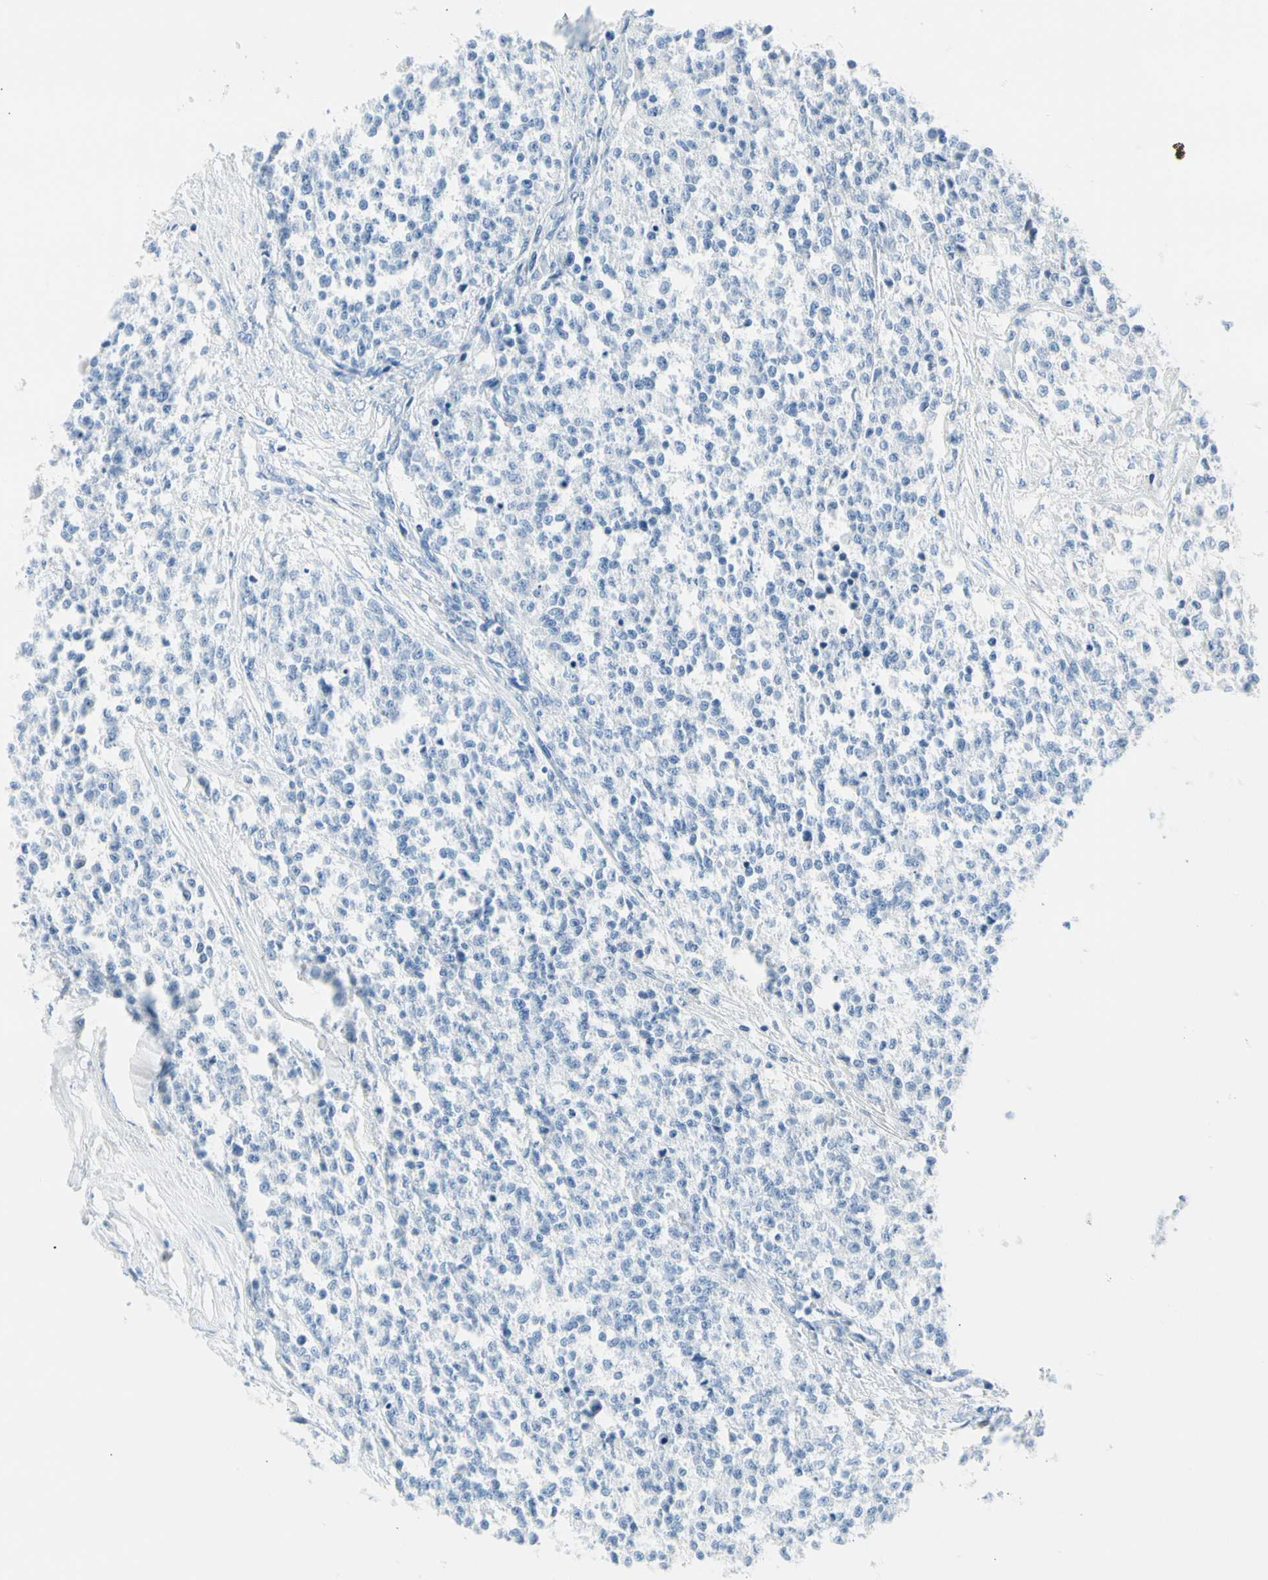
{"staining": {"intensity": "negative", "quantity": "none", "location": "none"}, "tissue": "testis cancer", "cell_type": "Tumor cells", "image_type": "cancer", "snomed": [{"axis": "morphology", "description": "Seminoma, NOS"}, {"axis": "topography", "description": "Testis"}], "caption": "A high-resolution micrograph shows immunohistochemistry (IHC) staining of testis cancer, which shows no significant positivity in tumor cells. The staining is performed using DAB brown chromogen with nuclei counter-stained in using hematoxylin.", "gene": "TPO", "patient": {"sex": "male", "age": 59}}